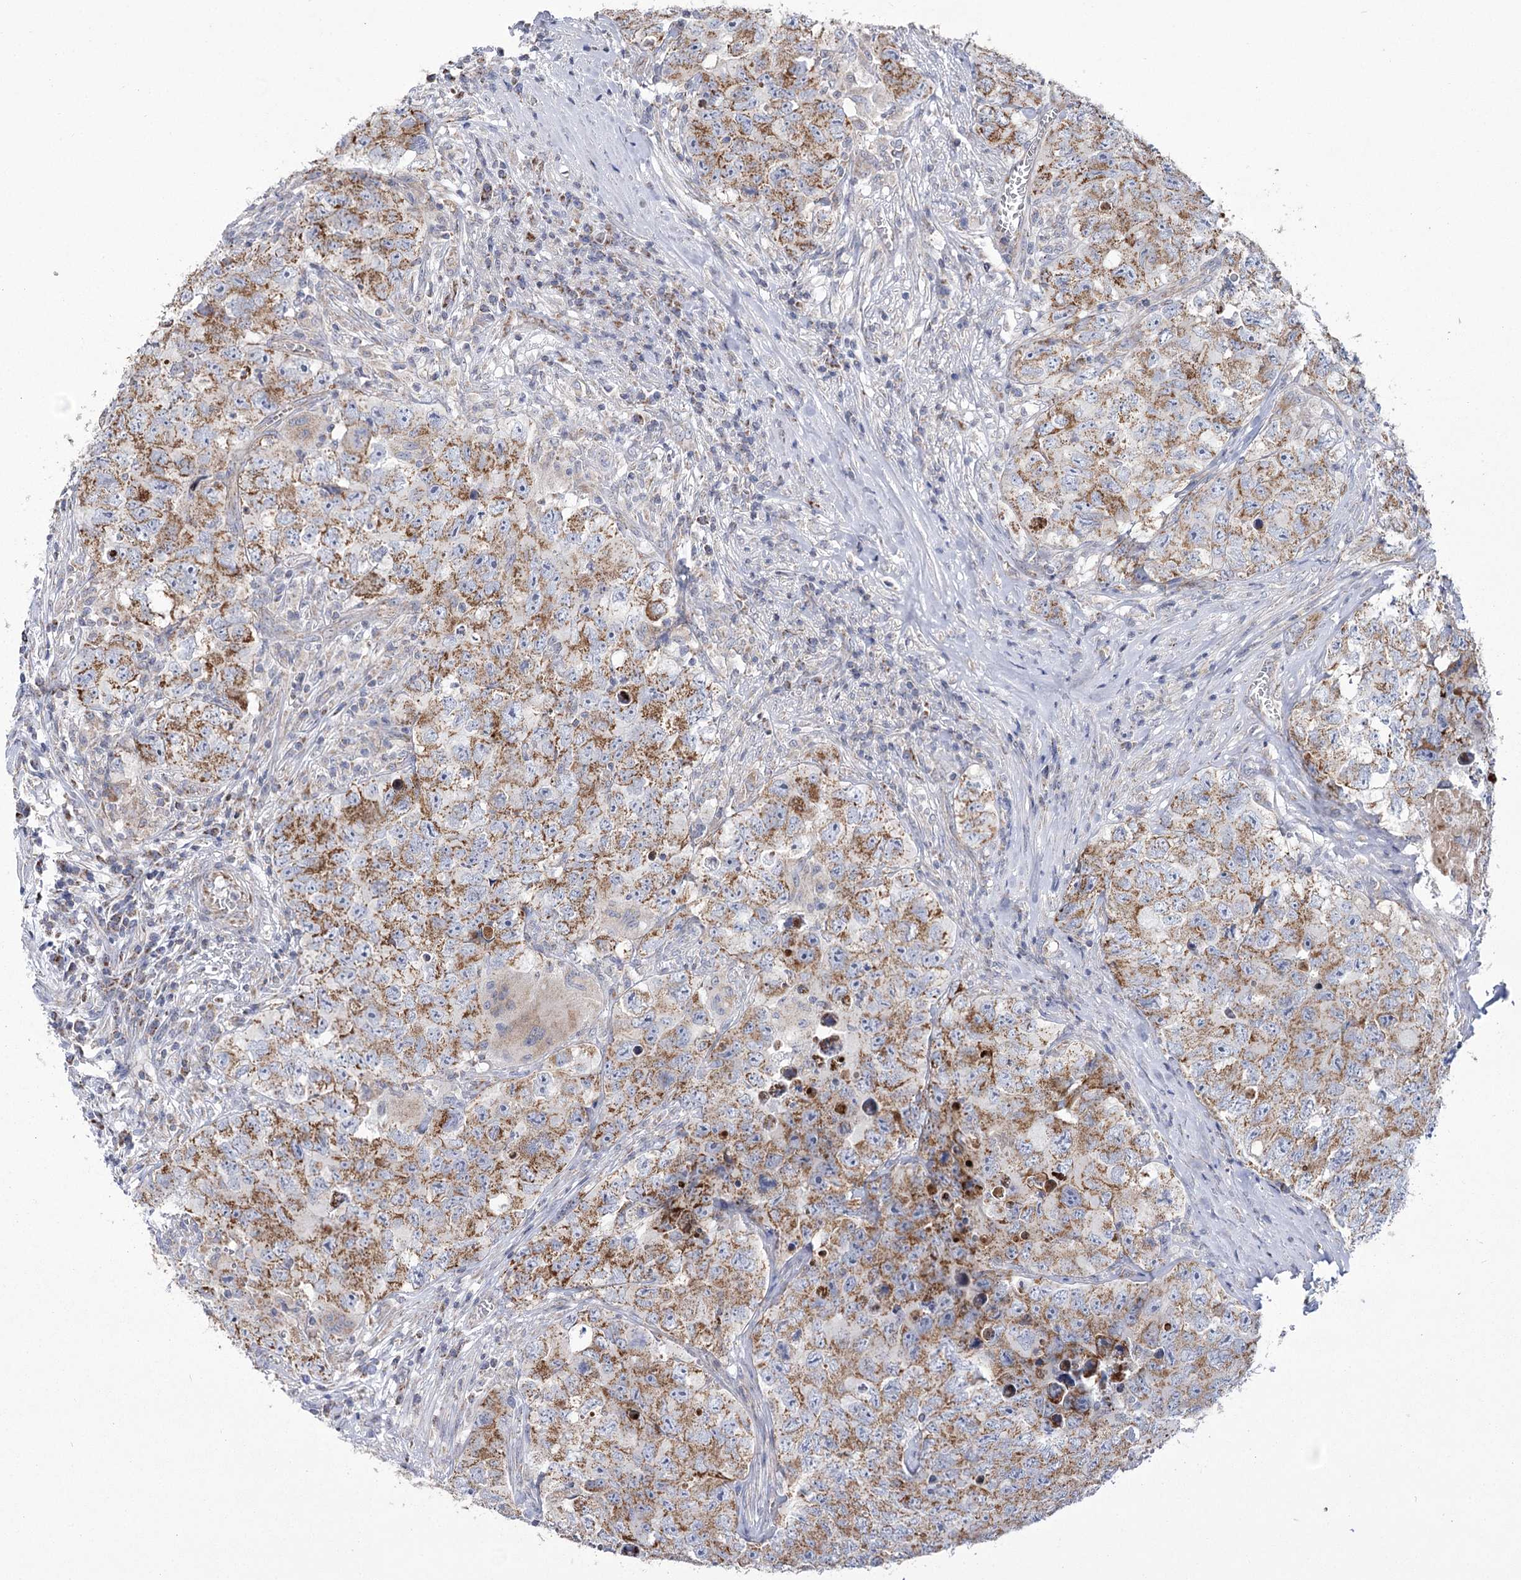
{"staining": {"intensity": "moderate", "quantity": ">75%", "location": "cytoplasmic/membranous"}, "tissue": "testis cancer", "cell_type": "Tumor cells", "image_type": "cancer", "snomed": [{"axis": "morphology", "description": "Seminoma, NOS"}, {"axis": "morphology", "description": "Carcinoma, Embryonal, NOS"}, {"axis": "topography", "description": "Testis"}], "caption": "Brown immunohistochemical staining in human seminoma (testis) displays moderate cytoplasmic/membranous positivity in approximately >75% of tumor cells.", "gene": "PDHB", "patient": {"sex": "male", "age": 43}}